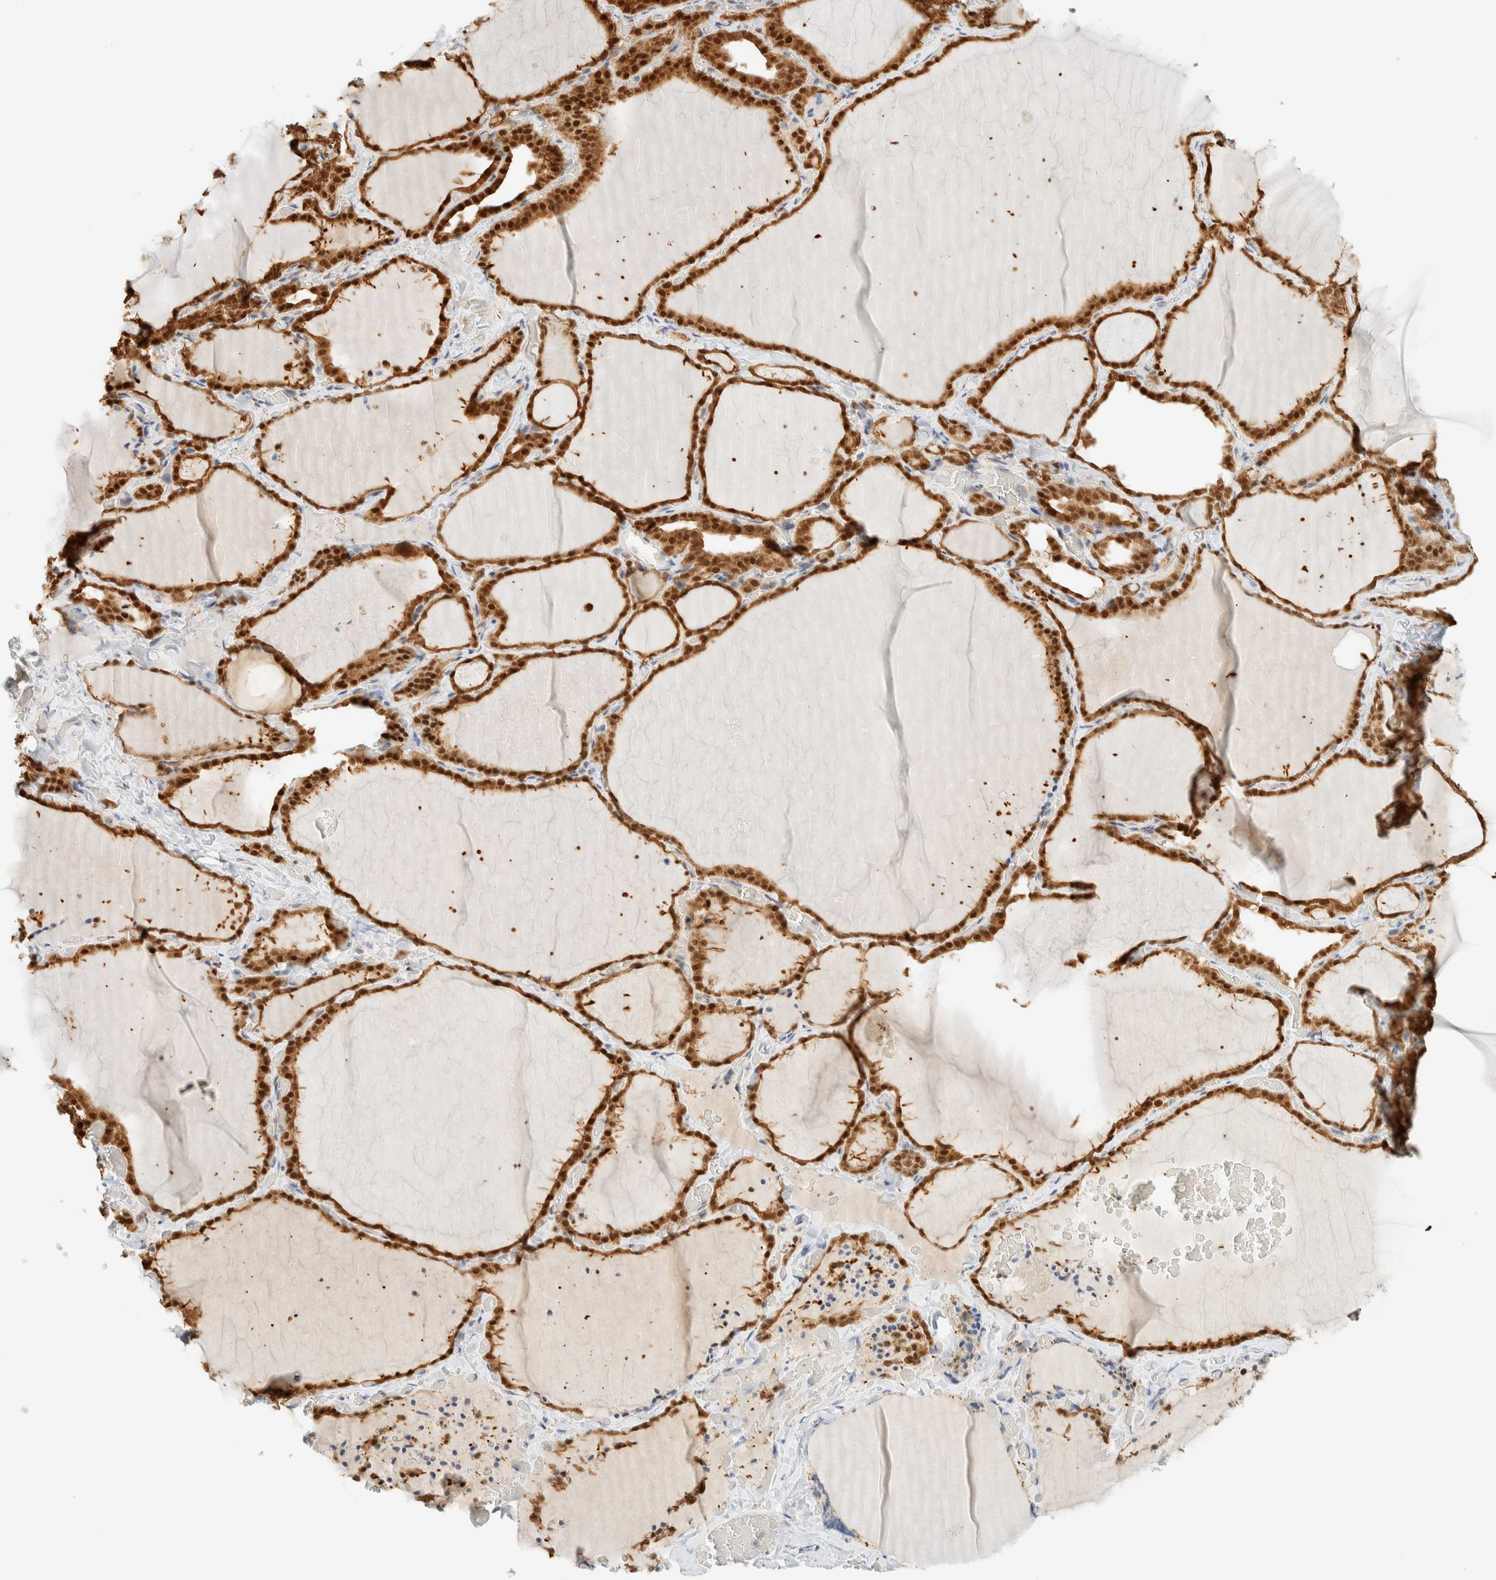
{"staining": {"intensity": "strong", "quantity": ">75%", "location": "cytoplasmic/membranous,nuclear"}, "tissue": "thyroid gland", "cell_type": "Glandular cells", "image_type": "normal", "snomed": [{"axis": "morphology", "description": "Normal tissue, NOS"}, {"axis": "topography", "description": "Thyroid gland"}], "caption": "The histopathology image shows a brown stain indicating the presence of a protein in the cytoplasmic/membranous,nuclear of glandular cells in thyroid gland.", "gene": "ZBTB37", "patient": {"sex": "female", "age": 22}}